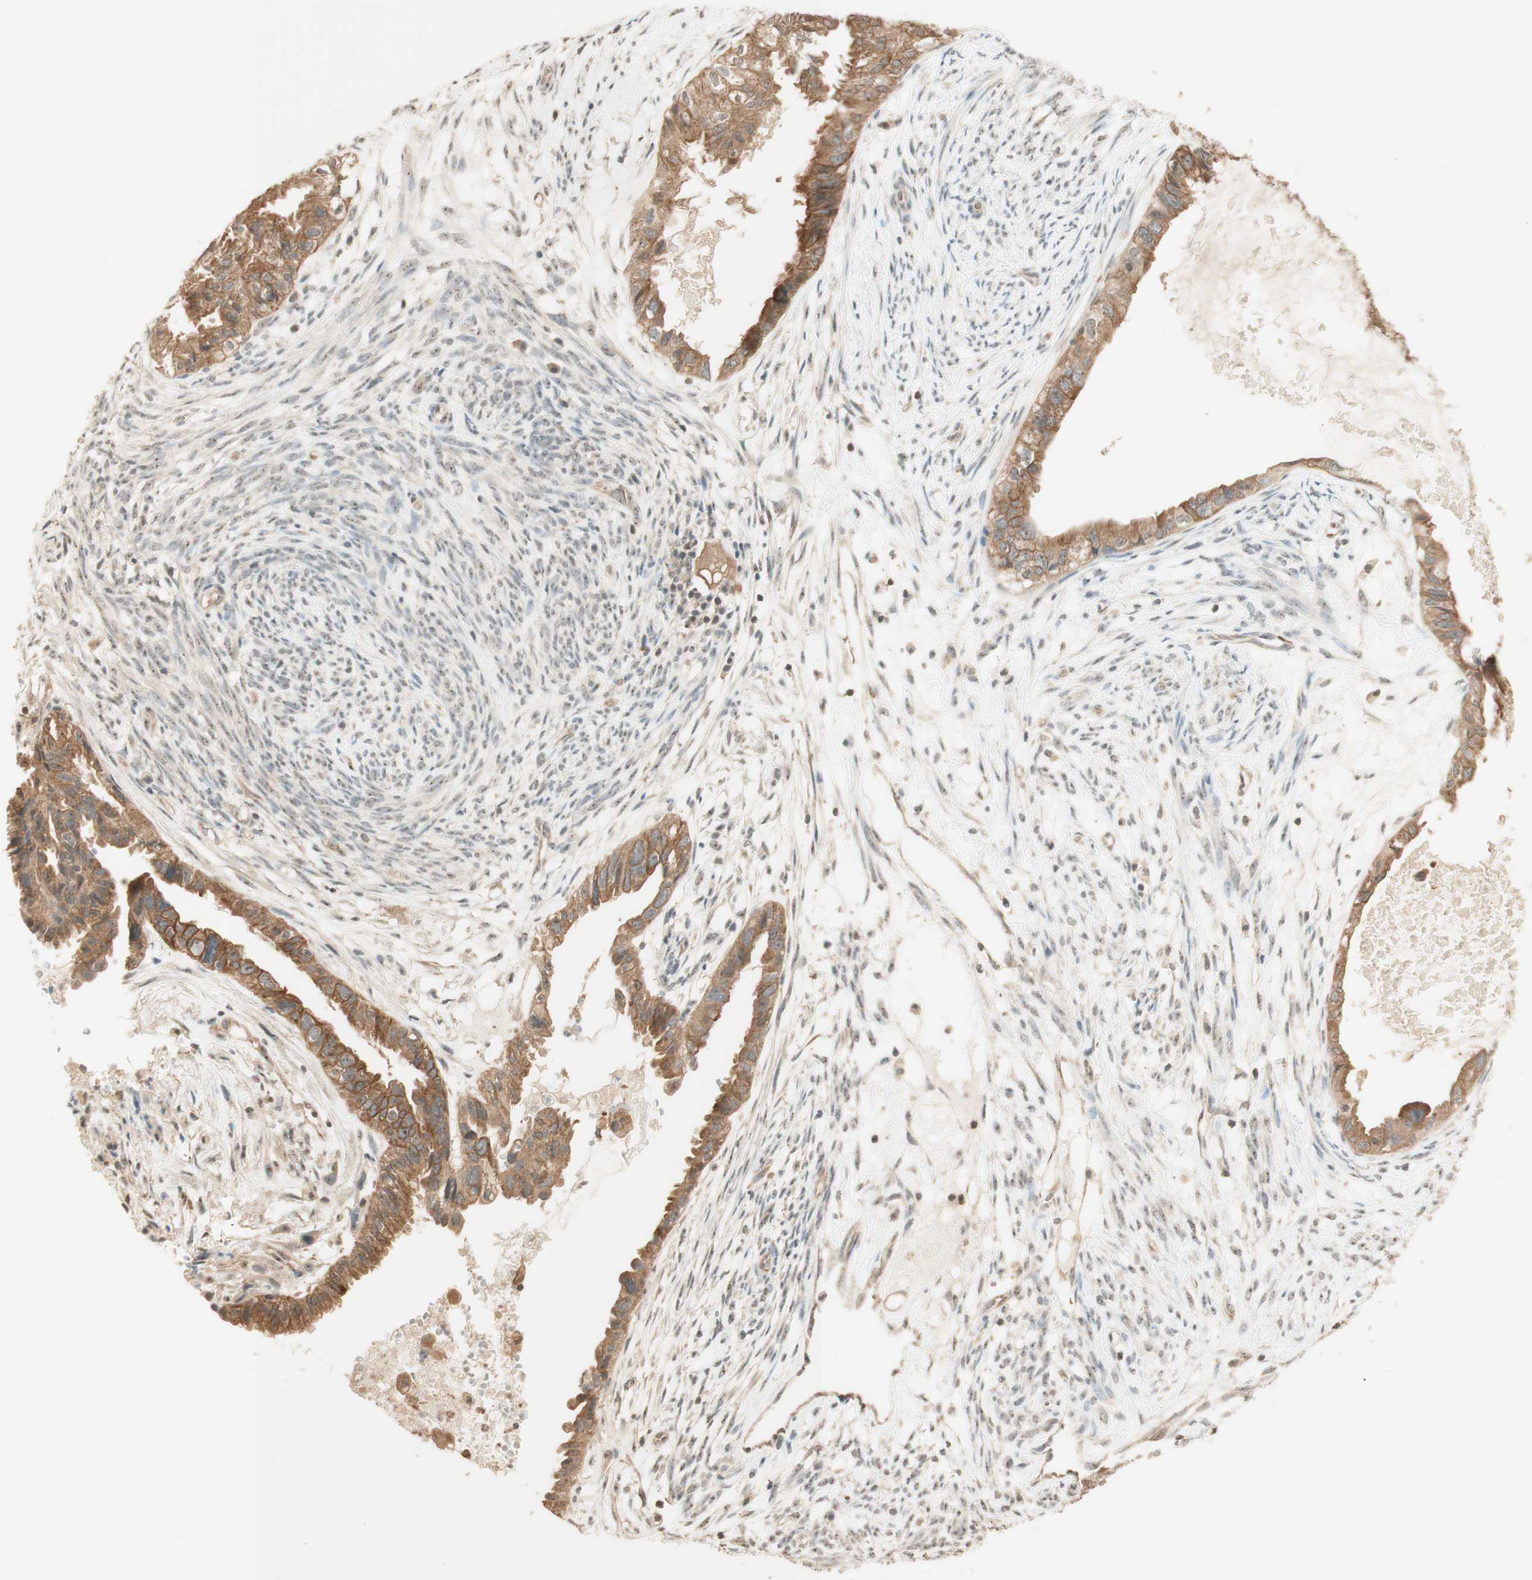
{"staining": {"intensity": "moderate", "quantity": ">75%", "location": "cytoplasmic/membranous"}, "tissue": "cervical cancer", "cell_type": "Tumor cells", "image_type": "cancer", "snomed": [{"axis": "morphology", "description": "Normal tissue, NOS"}, {"axis": "morphology", "description": "Adenocarcinoma, NOS"}, {"axis": "topography", "description": "Cervix"}, {"axis": "topography", "description": "Endometrium"}], "caption": "Brown immunohistochemical staining in human adenocarcinoma (cervical) displays moderate cytoplasmic/membranous positivity in about >75% of tumor cells.", "gene": "SPINT2", "patient": {"sex": "female", "age": 86}}